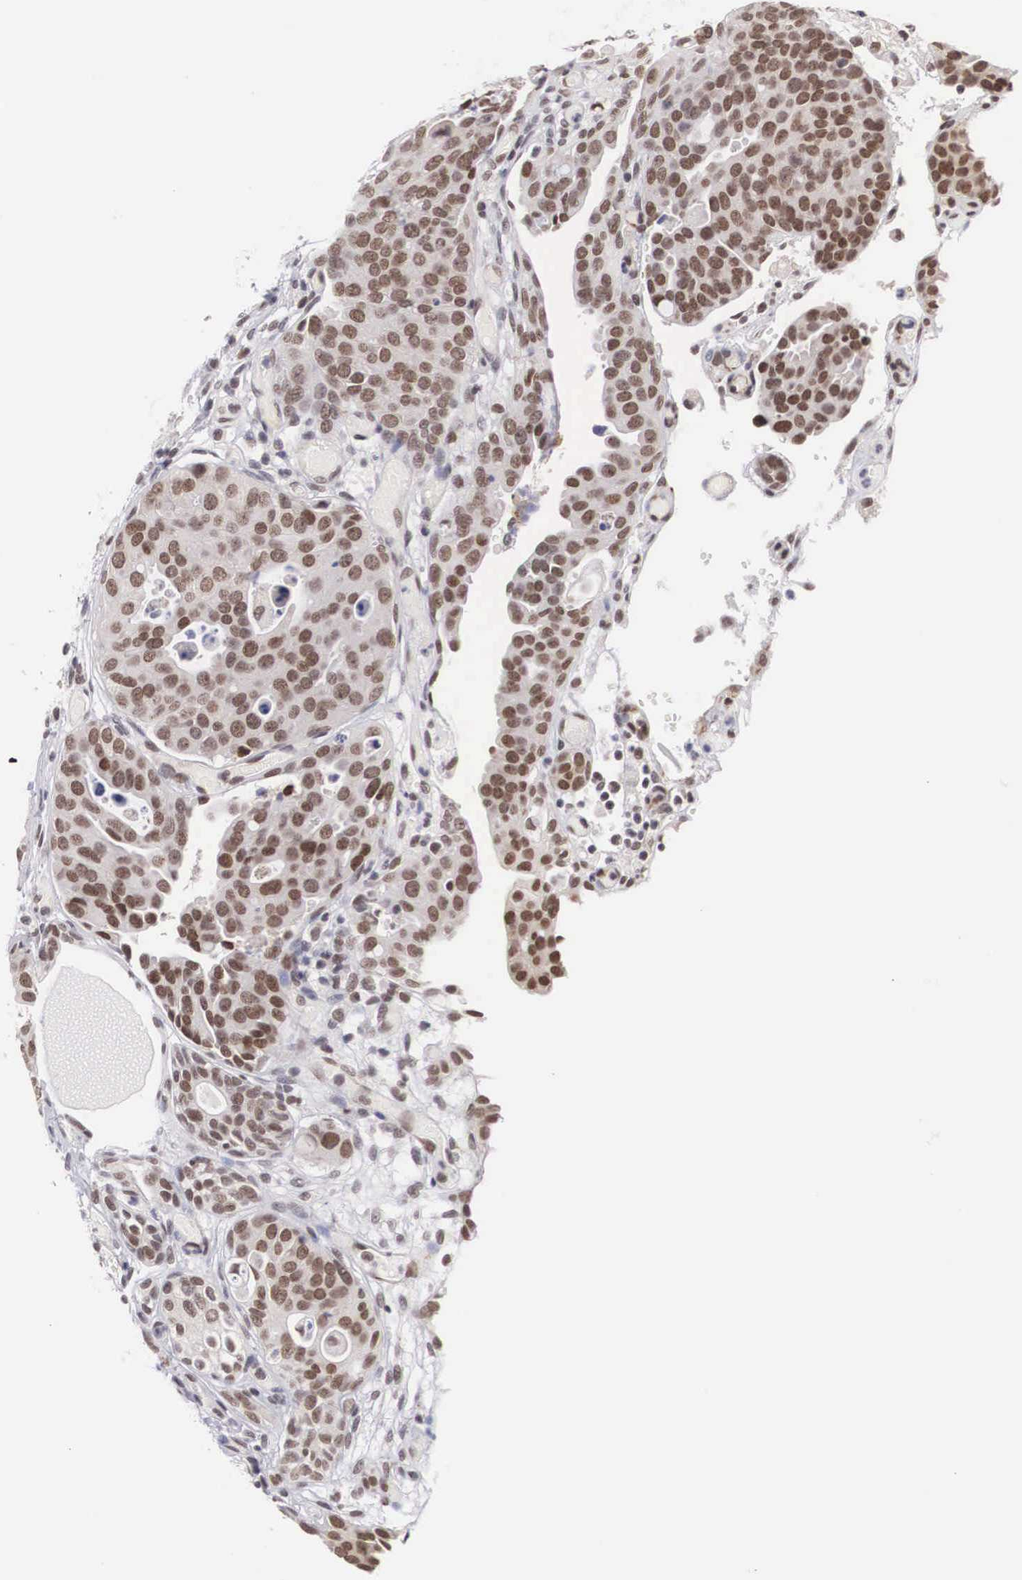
{"staining": {"intensity": "moderate", "quantity": ">75%", "location": "nuclear"}, "tissue": "urothelial cancer", "cell_type": "Tumor cells", "image_type": "cancer", "snomed": [{"axis": "morphology", "description": "Urothelial carcinoma, High grade"}, {"axis": "topography", "description": "Urinary bladder"}], "caption": "High-power microscopy captured an immunohistochemistry (IHC) photomicrograph of urothelial carcinoma (high-grade), revealing moderate nuclear positivity in approximately >75% of tumor cells.", "gene": "MORC2", "patient": {"sex": "male", "age": 78}}